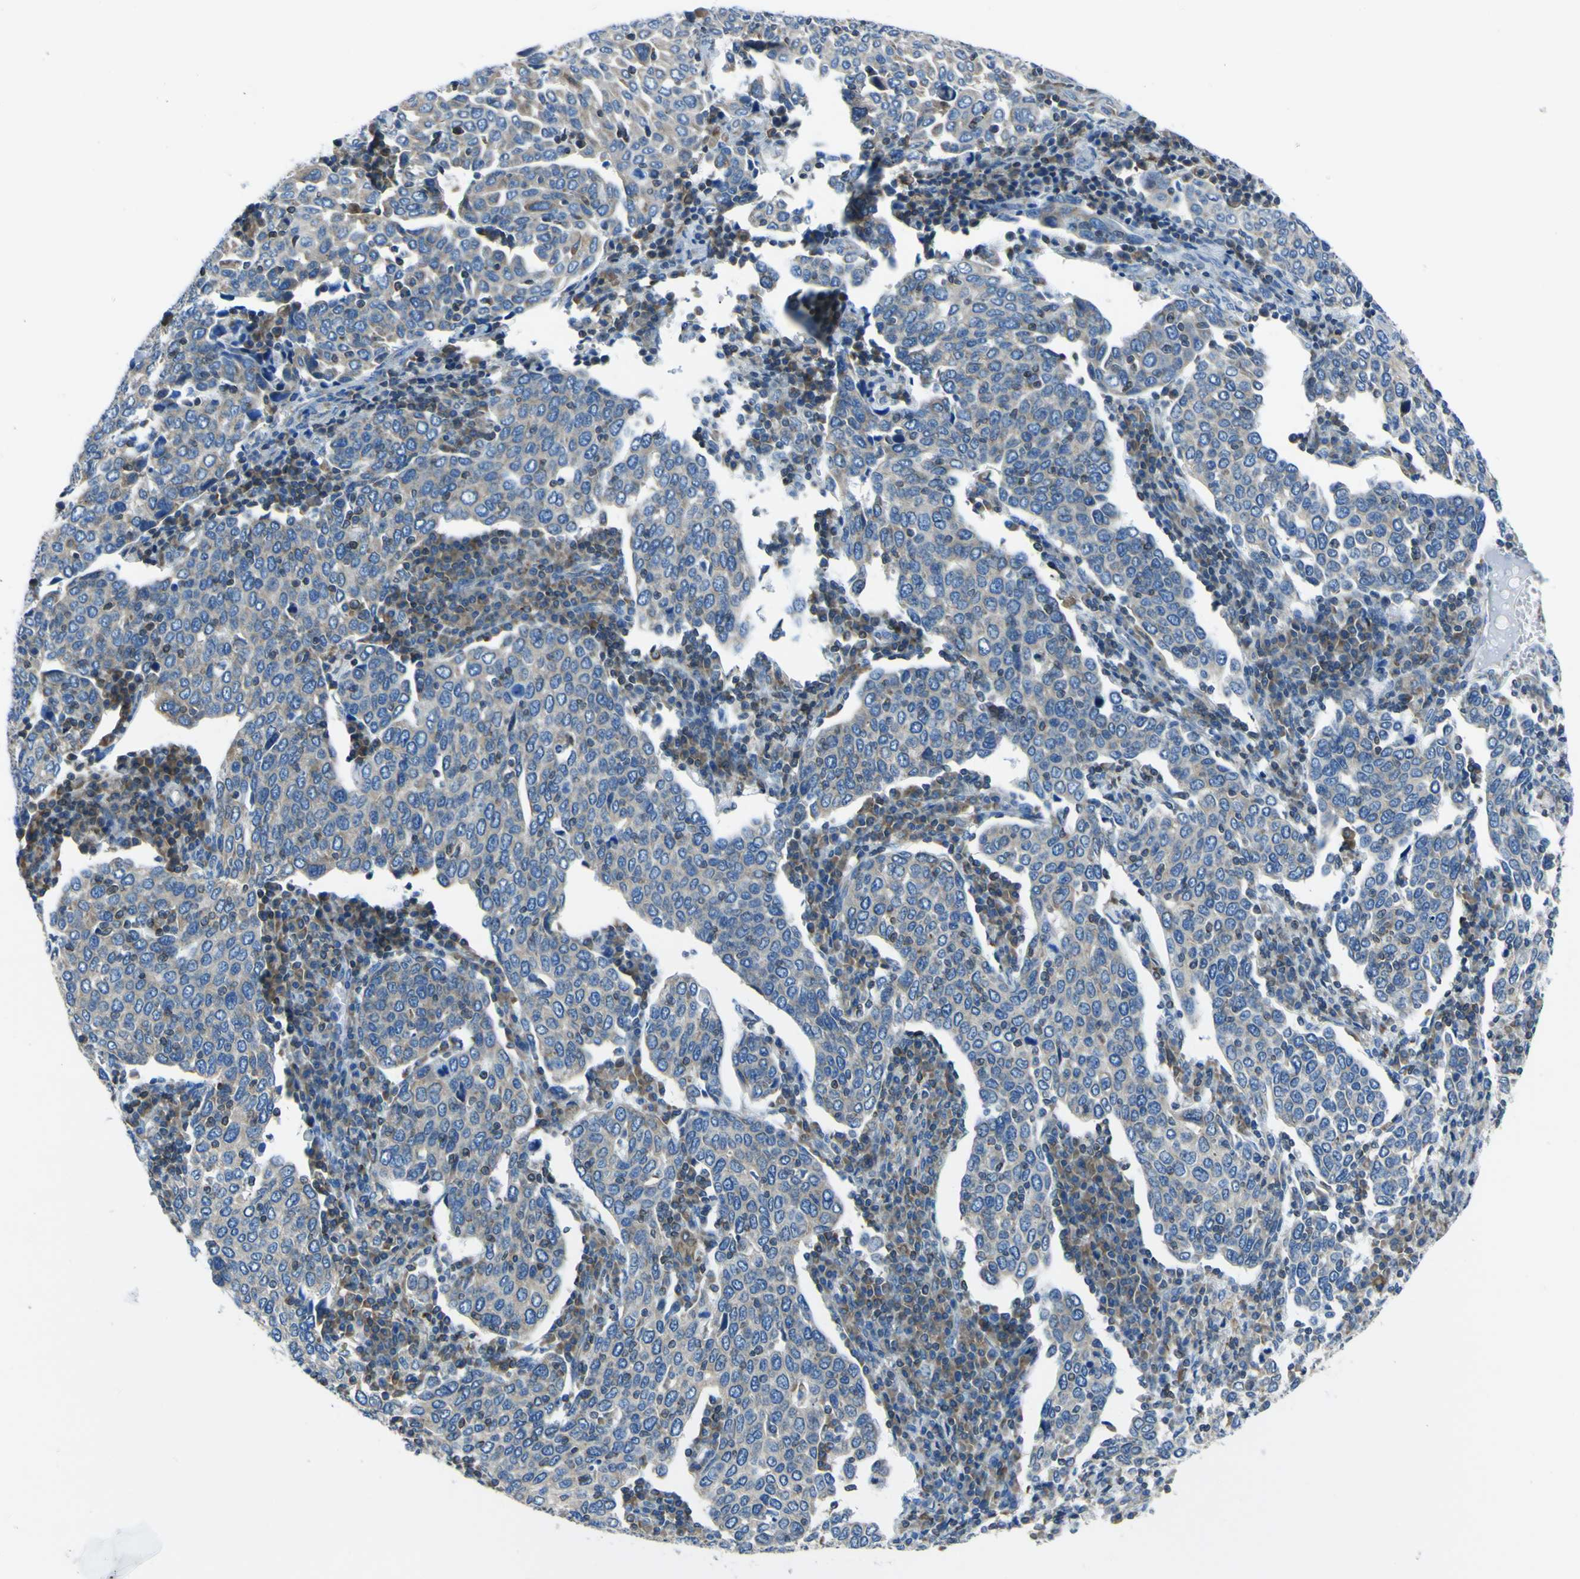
{"staining": {"intensity": "moderate", "quantity": "25%-75%", "location": "cytoplasmic/membranous"}, "tissue": "cervical cancer", "cell_type": "Tumor cells", "image_type": "cancer", "snomed": [{"axis": "morphology", "description": "Squamous cell carcinoma, NOS"}, {"axis": "topography", "description": "Cervix"}], "caption": "IHC (DAB (3,3'-diaminobenzidine)) staining of human cervical cancer (squamous cell carcinoma) reveals moderate cytoplasmic/membranous protein staining in approximately 25%-75% of tumor cells. The staining was performed using DAB, with brown indicating positive protein expression. Nuclei are stained blue with hematoxylin.", "gene": "STIM1", "patient": {"sex": "female", "age": 40}}